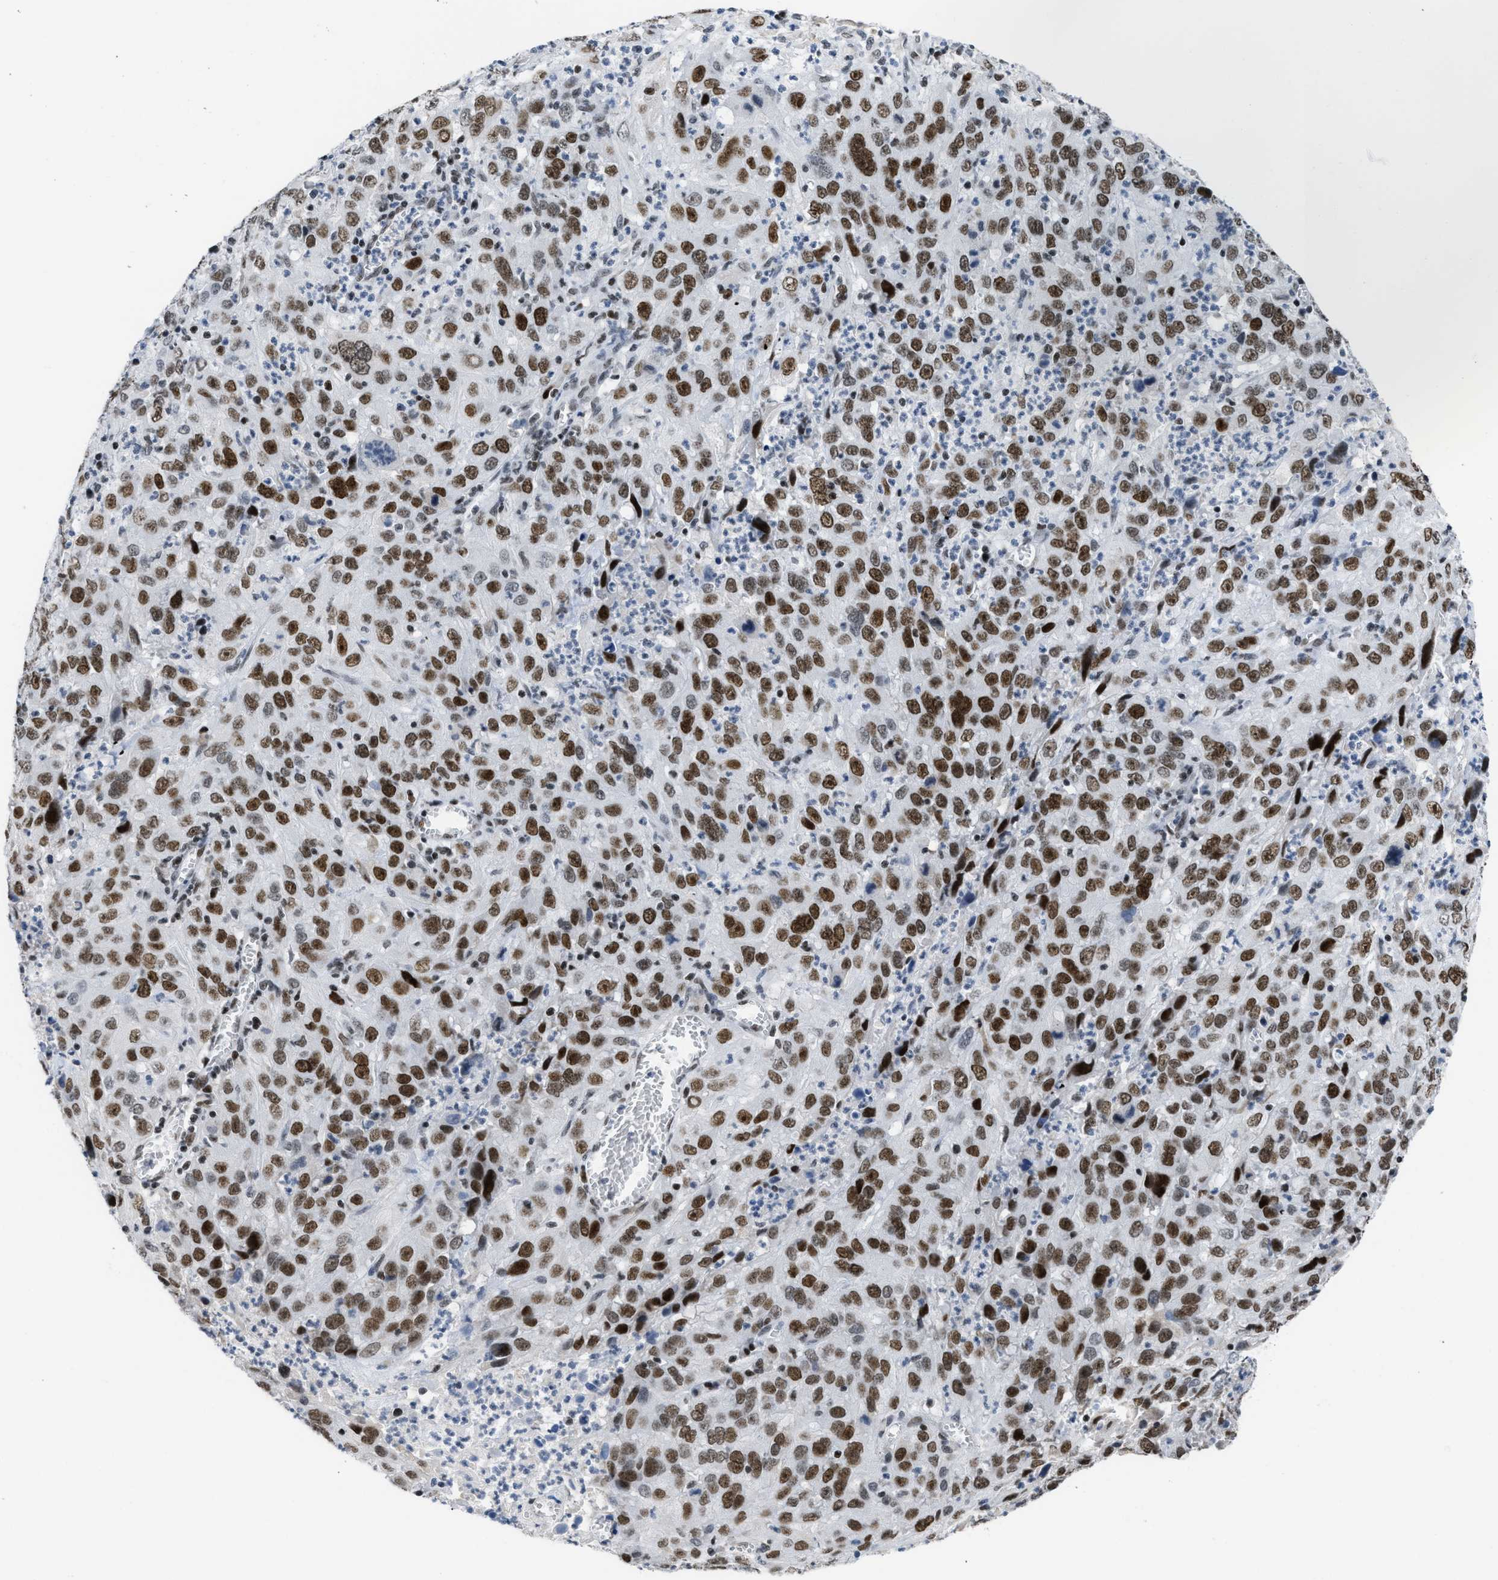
{"staining": {"intensity": "strong", "quantity": ">75%", "location": "nuclear"}, "tissue": "cervical cancer", "cell_type": "Tumor cells", "image_type": "cancer", "snomed": [{"axis": "morphology", "description": "Squamous cell carcinoma, NOS"}, {"axis": "topography", "description": "Cervix"}], "caption": "Immunohistochemical staining of cervical squamous cell carcinoma exhibits high levels of strong nuclear positivity in about >75% of tumor cells.", "gene": "TERF2IP", "patient": {"sex": "female", "age": 32}}